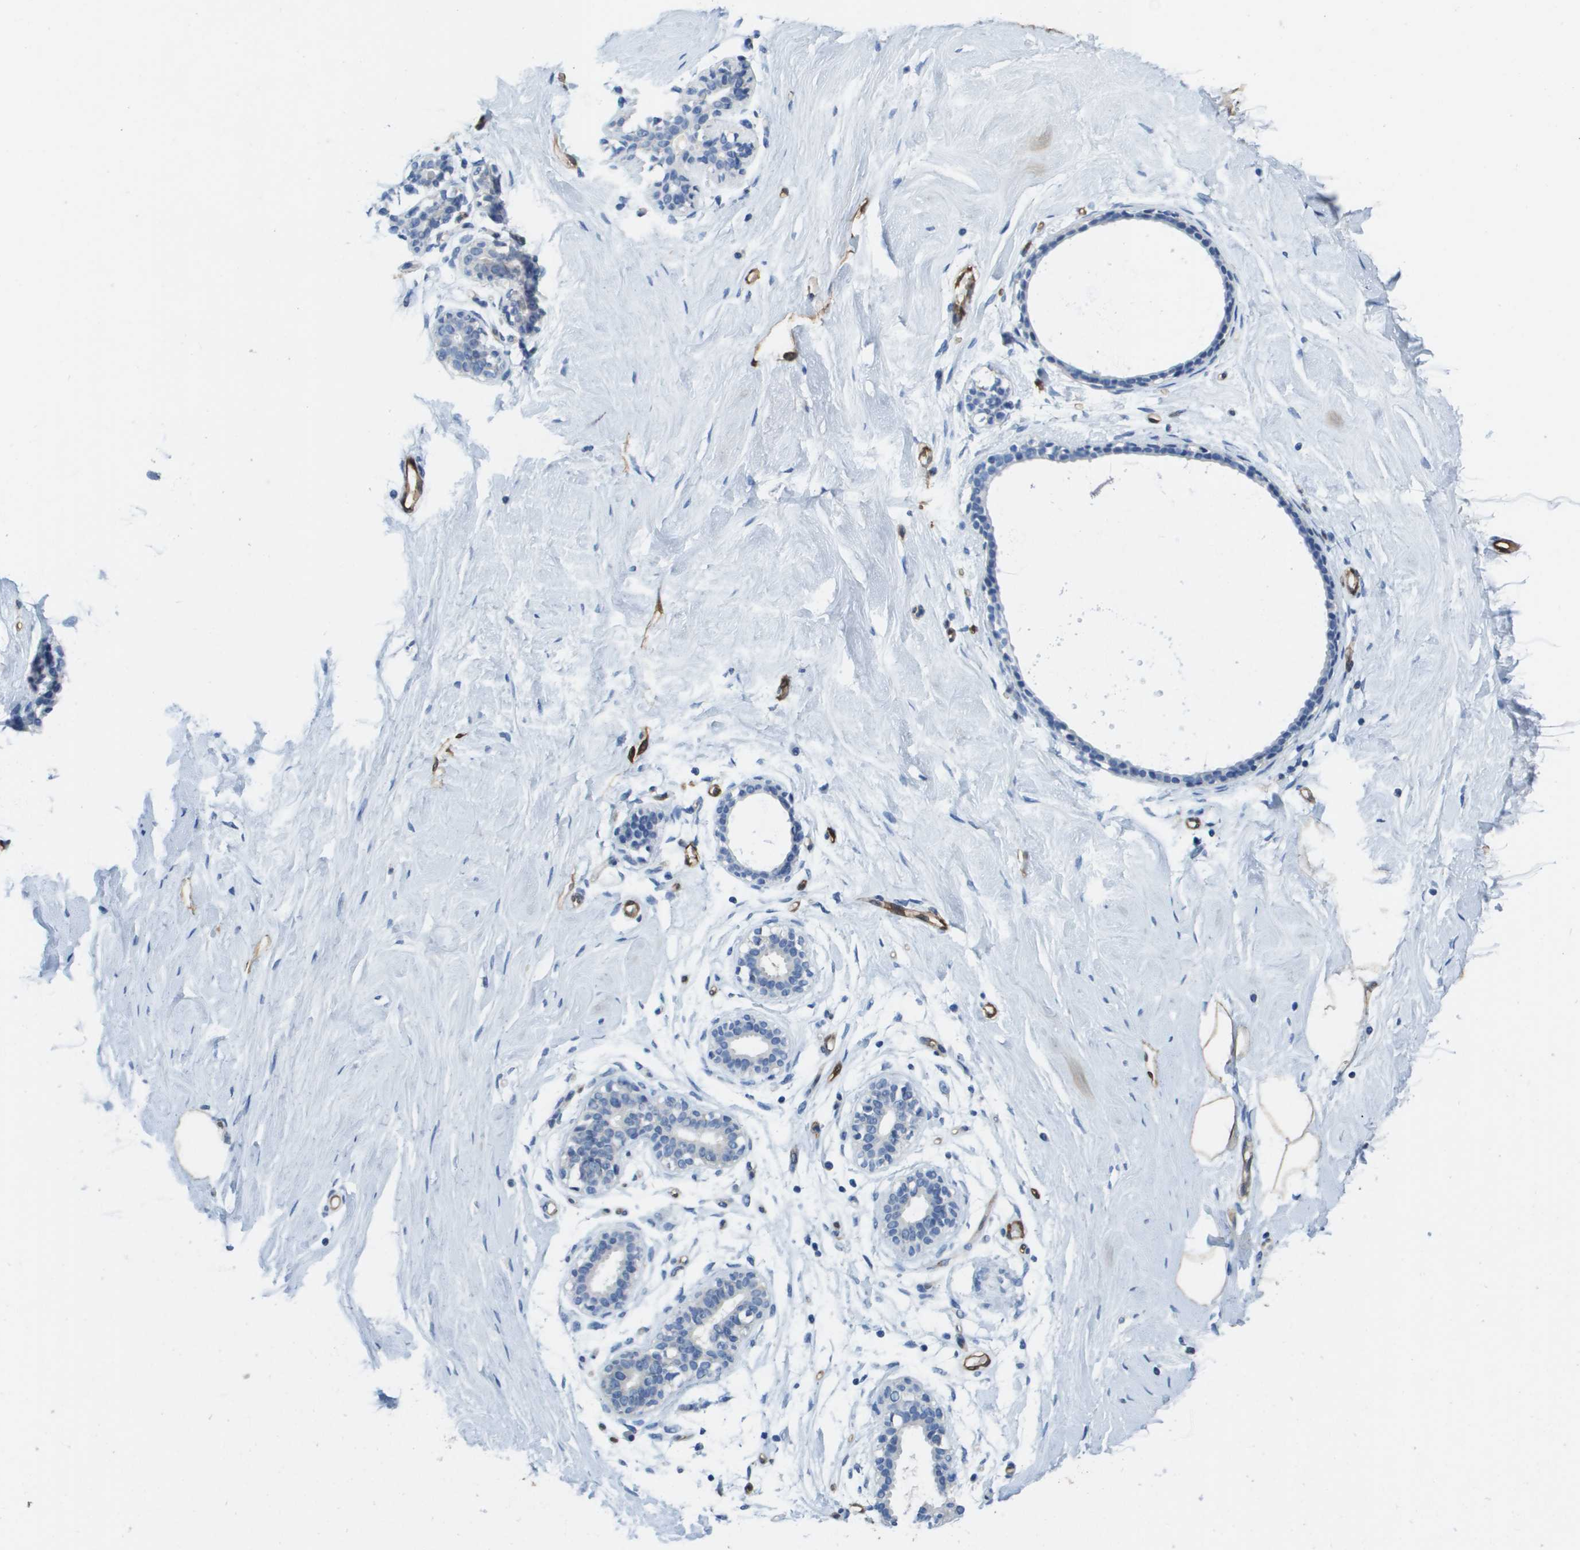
{"staining": {"intensity": "negative", "quantity": "none", "location": "none"}, "tissue": "breast", "cell_type": "Adipocytes", "image_type": "normal", "snomed": [{"axis": "morphology", "description": "Normal tissue, NOS"}, {"axis": "topography", "description": "Breast"}], "caption": "Human breast stained for a protein using immunohistochemistry reveals no expression in adipocytes.", "gene": "FABP5", "patient": {"sex": "female", "age": 23}}